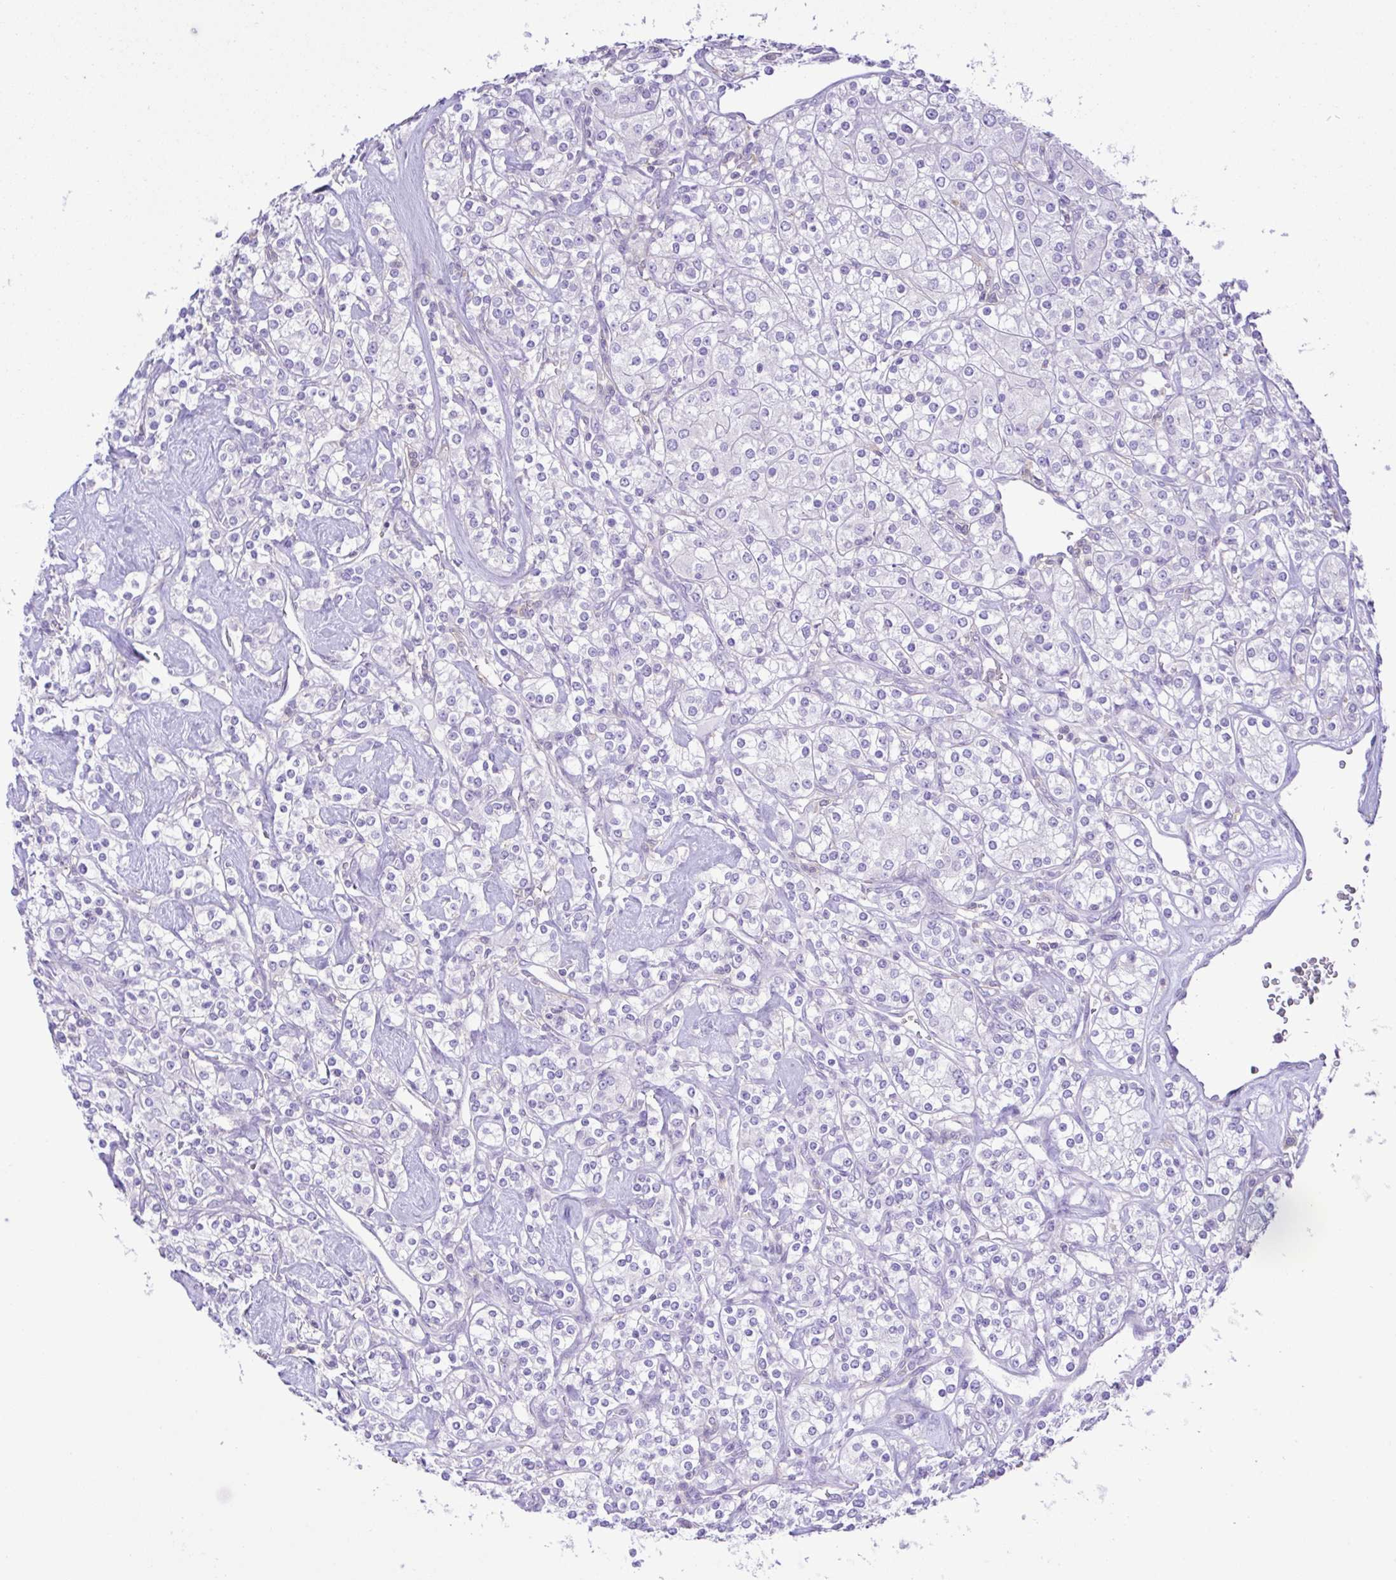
{"staining": {"intensity": "negative", "quantity": "none", "location": "none"}, "tissue": "renal cancer", "cell_type": "Tumor cells", "image_type": "cancer", "snomed": [{"axis": "morphology", "description": "Adenocarcinoma, NOS"}, {"axis": "topography", "description": "Kidney"}], "caption": "Immunohistochemistry of renal cancer (adenocarcinoma) reveals no staining in tumor cells.", "gene": "CYP17A1", "patient": {"sex": "male", "age": 77}}